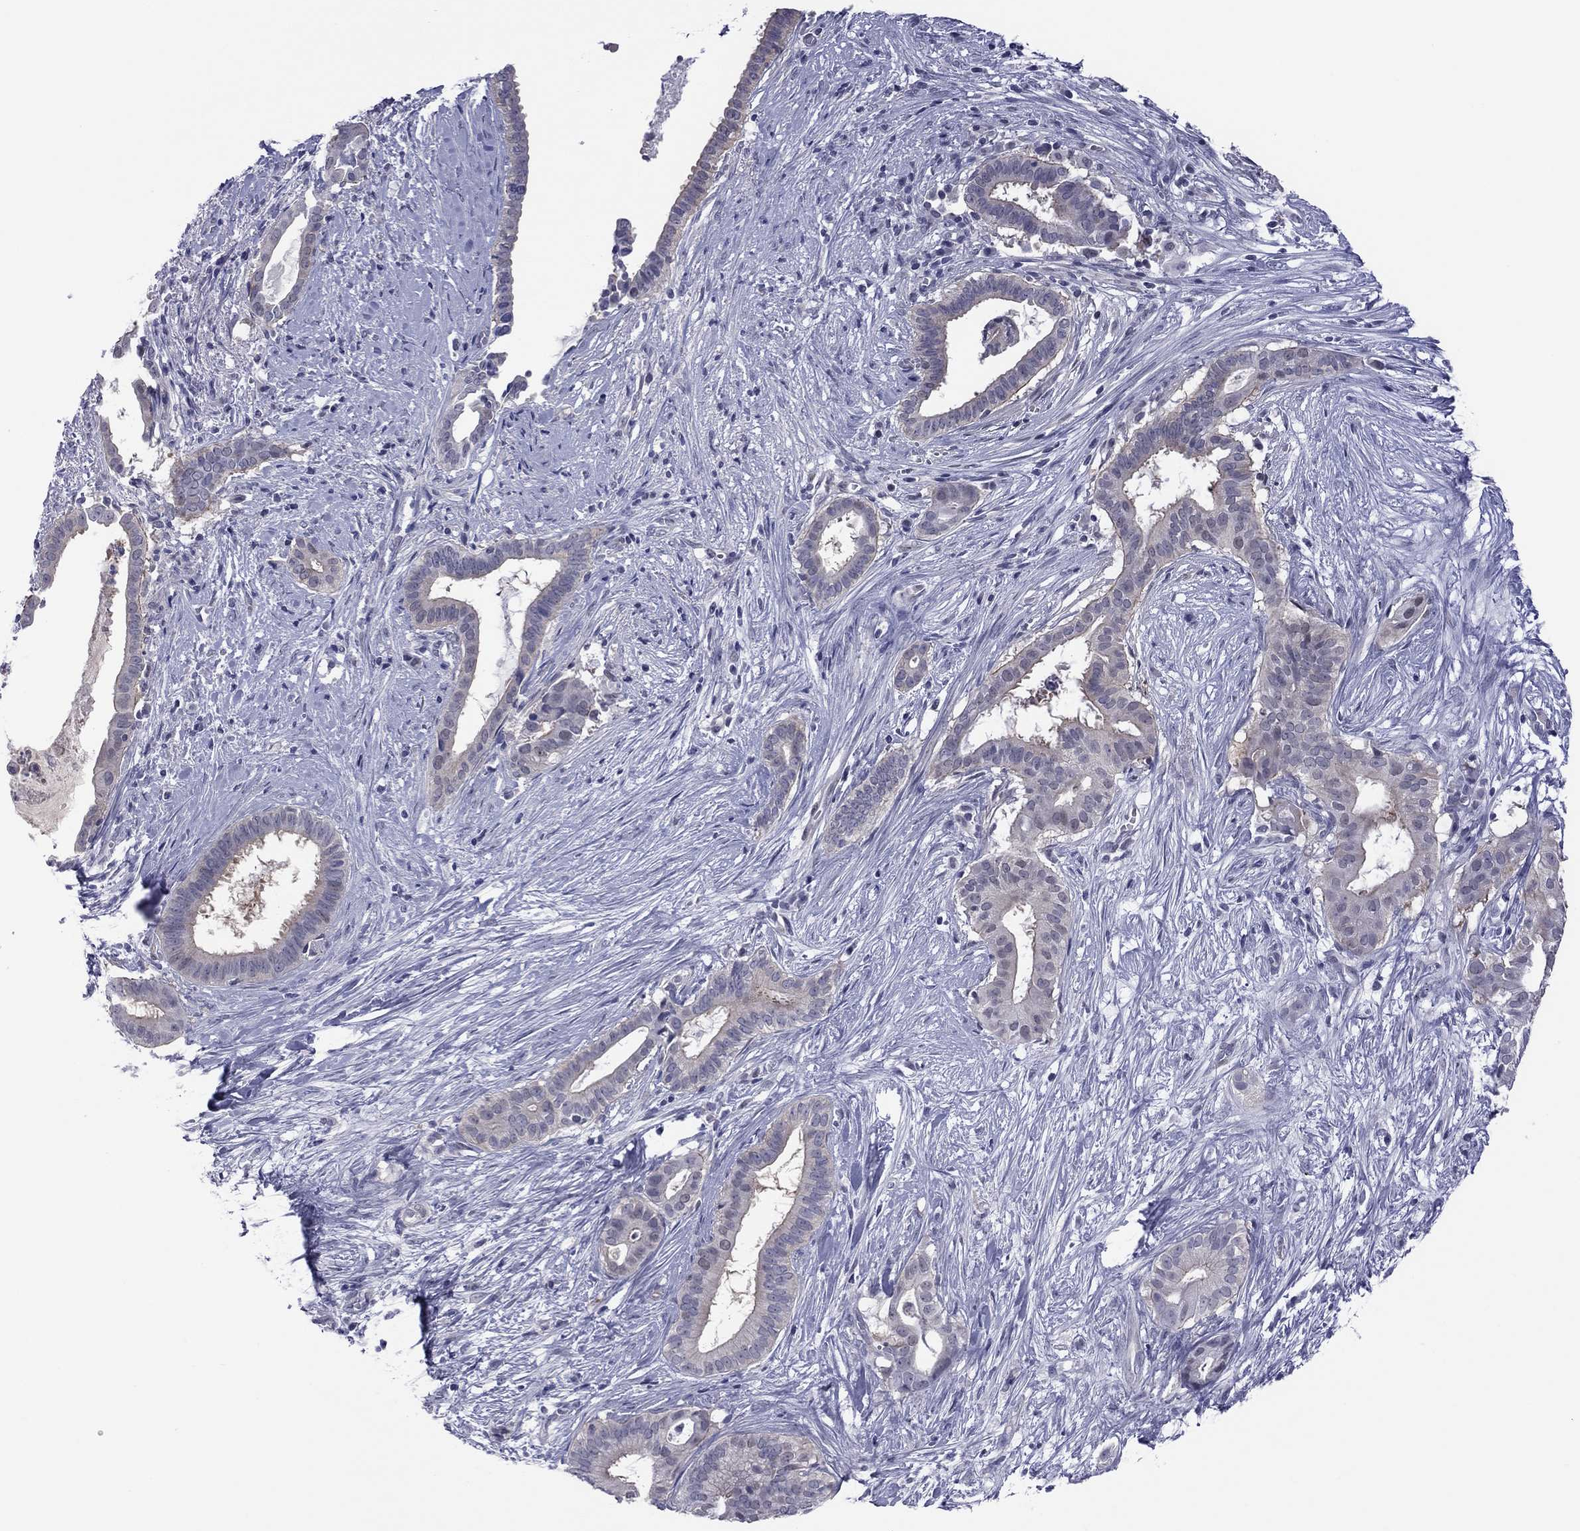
{"staining": {"intensity": "negative", "quantity": "none", "location": "none"}, "tissue": "pancreatic cancer", "cell_type": "Tumor cells", "image_type": "cancer", "snomed": [{"axis": "morphology", "description": "Adenocarcinoma, NOS"}, {"axis": "topography", "description": "Pancreas"}], "caption": "The image demonstrates no staining of tumor cells in adenocarcinoma (pancreatic).", "gene": "POU5F2", "patient": {"sex": "male", "age": 61}}